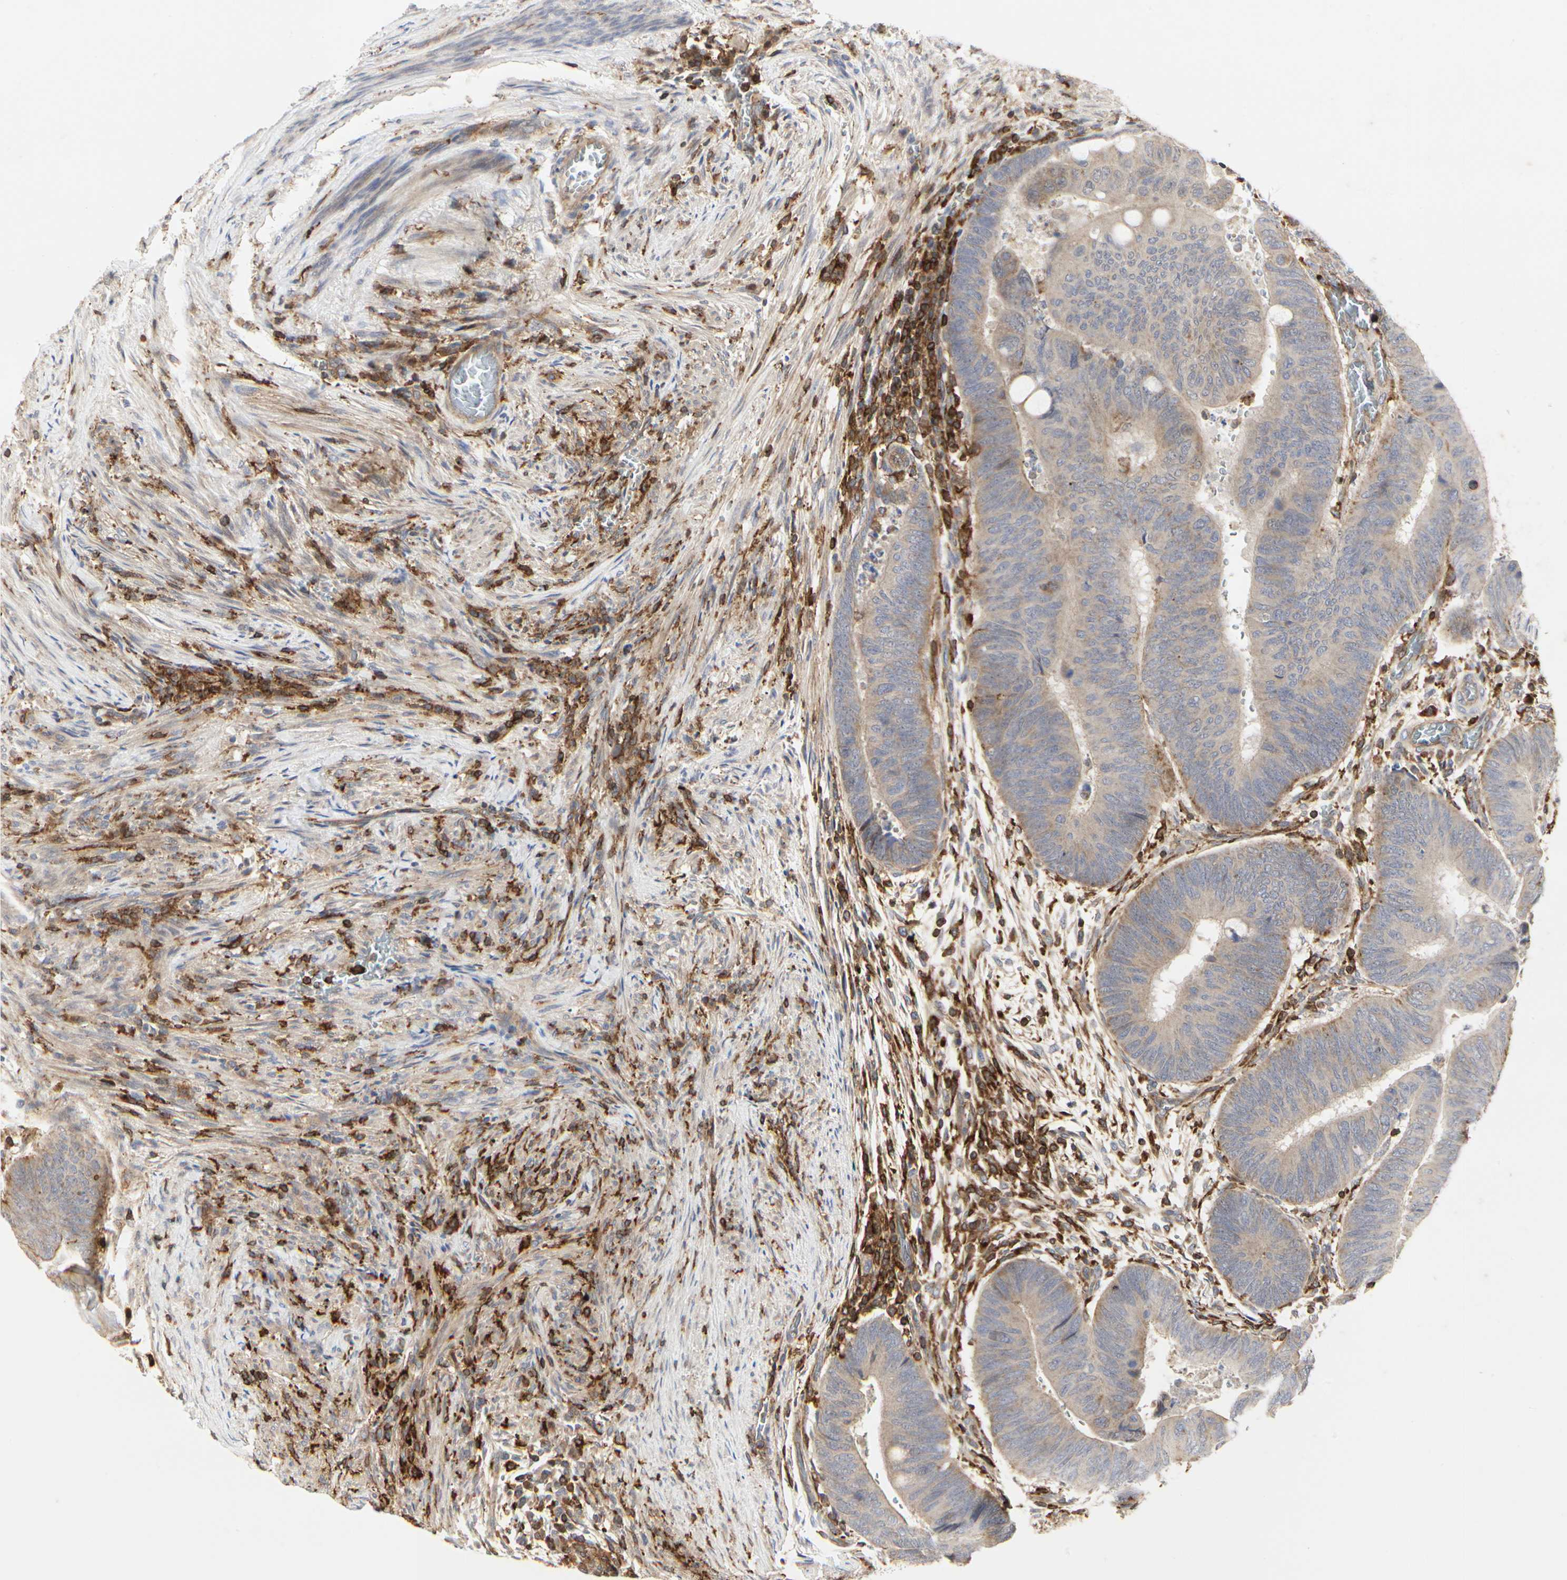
{"staining": {"intensity": "moderate", "quantity": ">75%", "location": "cytoplasmic/membranous"}, "tissue": "colorectal cancer", "cell_type": "Tumor cells", "image_type": "cancer", "snomed": [{"axis": "morphology", "description": "Normal tissue, NOS"}, {"axis": "morphology", "description": "Adenocarcinoma, NOS"}, {"axis": "topography", "description": "Rectum"}, {"axis": "topography", "description": "Peripheral nerve tissue"}], "caption": "A micrograph of human colorectal cancer stained for a protein reveals moderate cytoplasmic/membranous brown staining in tumor cells. (DAB IHC, brown staining for protein, blue staining for nuclei).", "gene": "NAPG", "patient": {"sex": "male", "age": 92}}